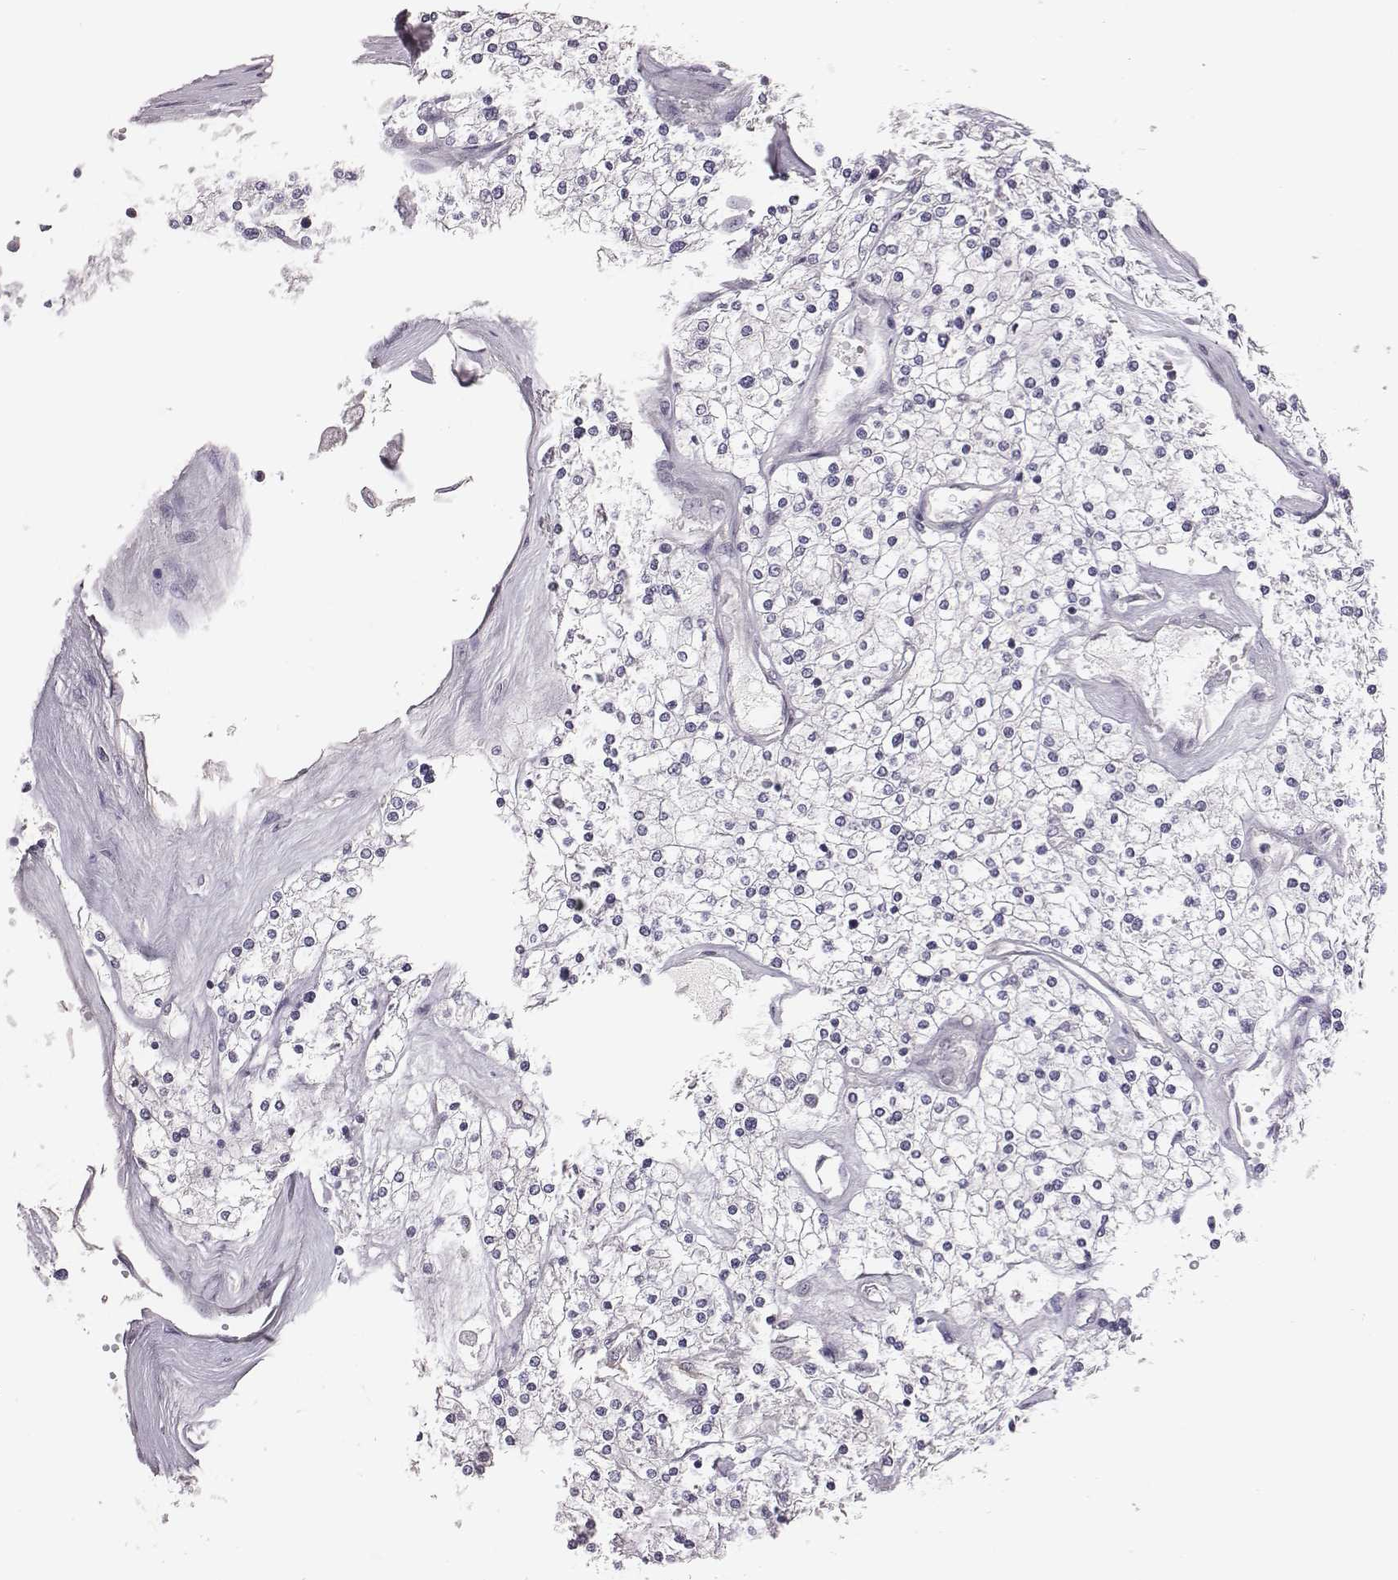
{"staining": {"intensity": "negative", "quantity": "none", "location": "none"}, "tissue": "renal cancer", "cell_type": "Tumor cells", "image_type": "cancer", "snomed": [{"axis": "morphology", "description": "Adenocarcinoma, NOS"}, {"axis": "topography", "description": "Kidney"}], "caption": "This is an immunohistochemistry (IHC) image of adenocarcinoma (renal). There is no expression in tumor cells.", "gene": "SCARF1", "patient": {"sex": "male", "age": 80}}